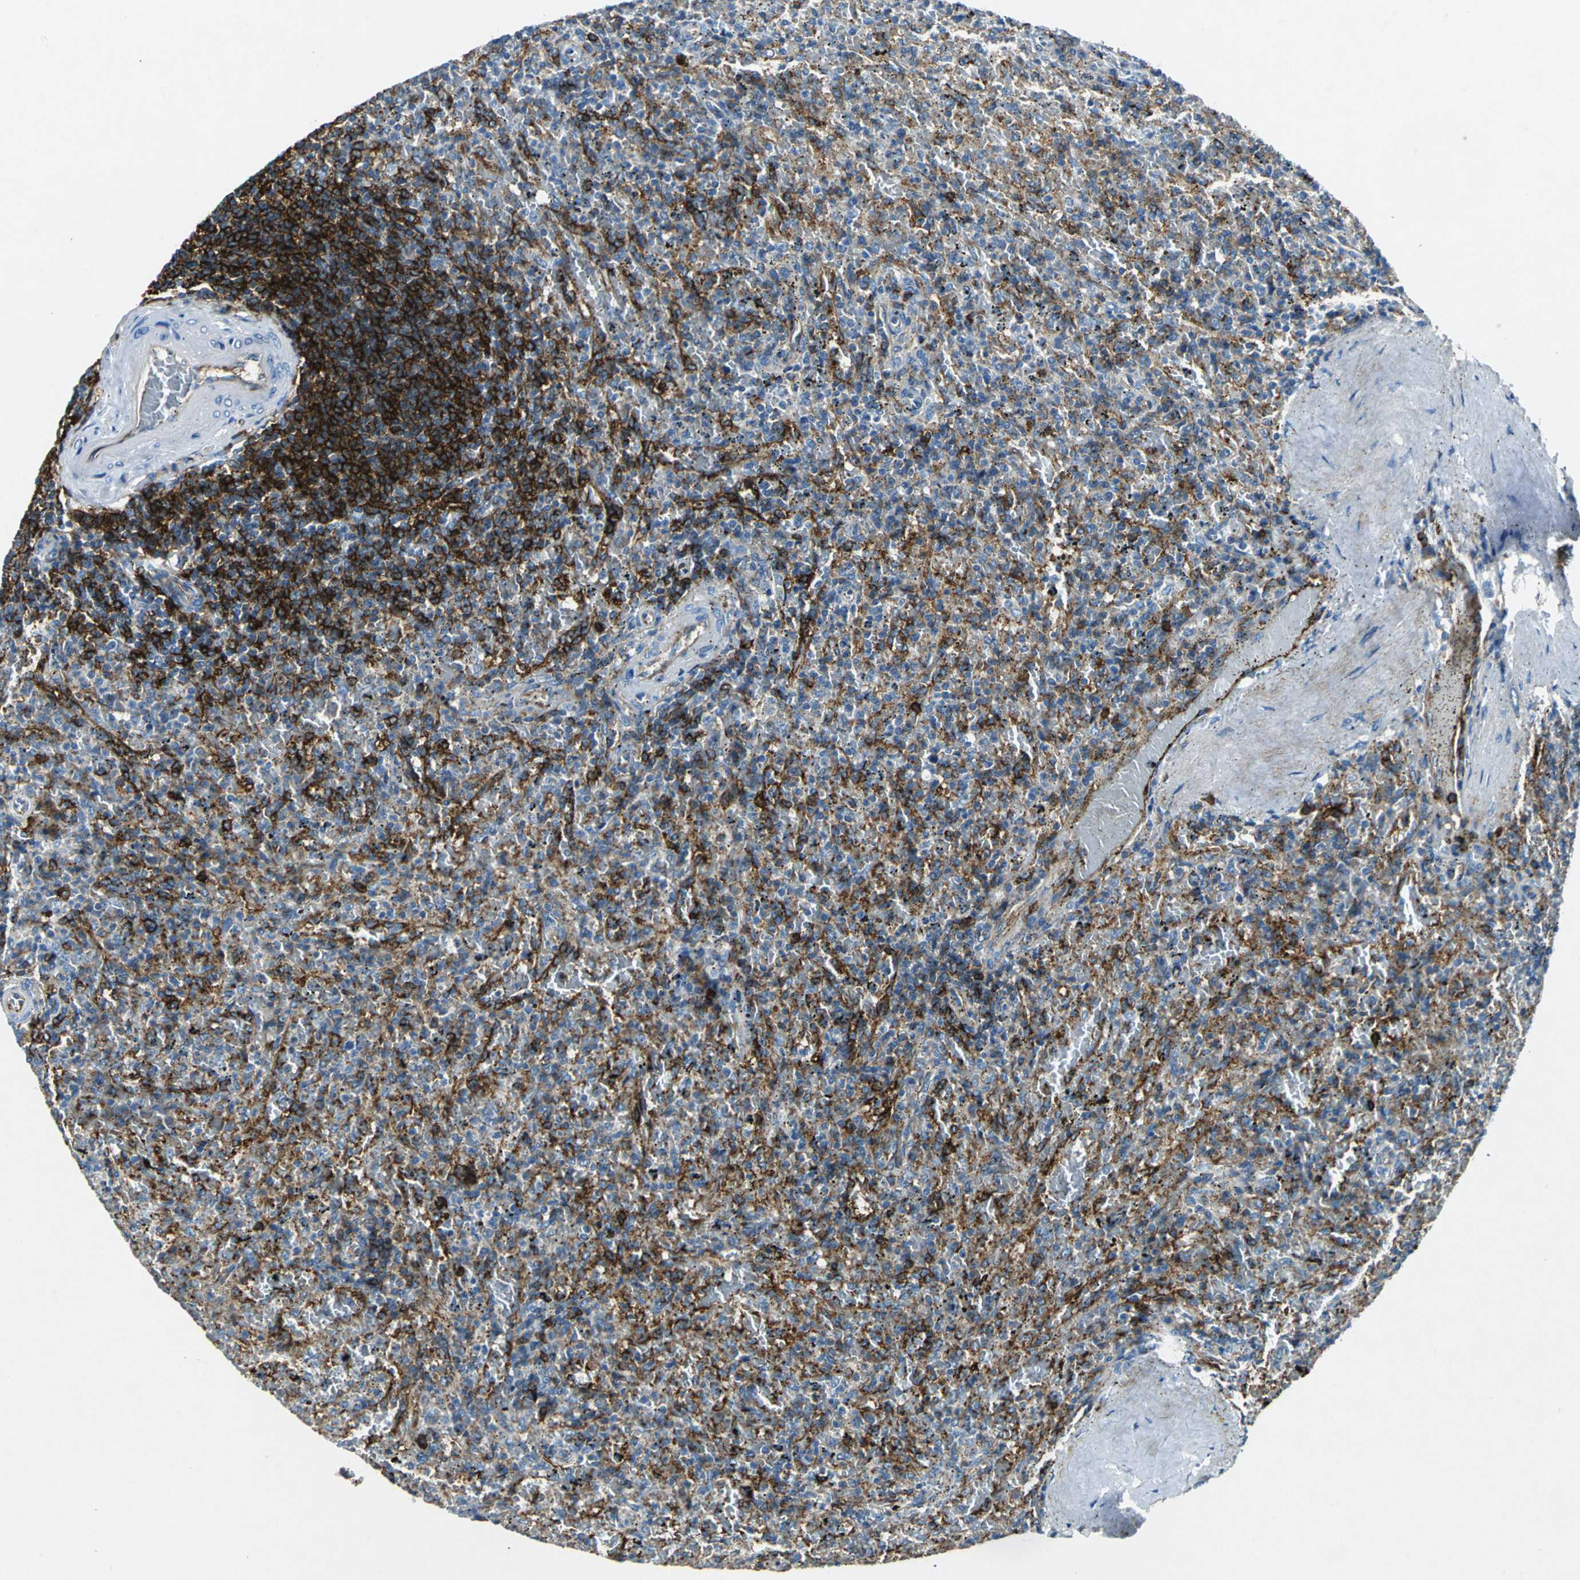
{"staining": {"intensity": "negative", "quantity": "none", "location": "none"}, "tissue": "spleen", "cell_type": "Cells in red pulp", "image_type": "normal", "snomed": [{"axis": "morphology", "description": "Normal tissue, NOS"}, {"axis": "topography", "description": "Spleen"}], "caption": "This is an immunohistochemistry photomicrograph of unremarkable spleen. There is no staining in cells in red pulp.", "gene": "RPS13", "patient": {"sex": "female", "age": 43}}